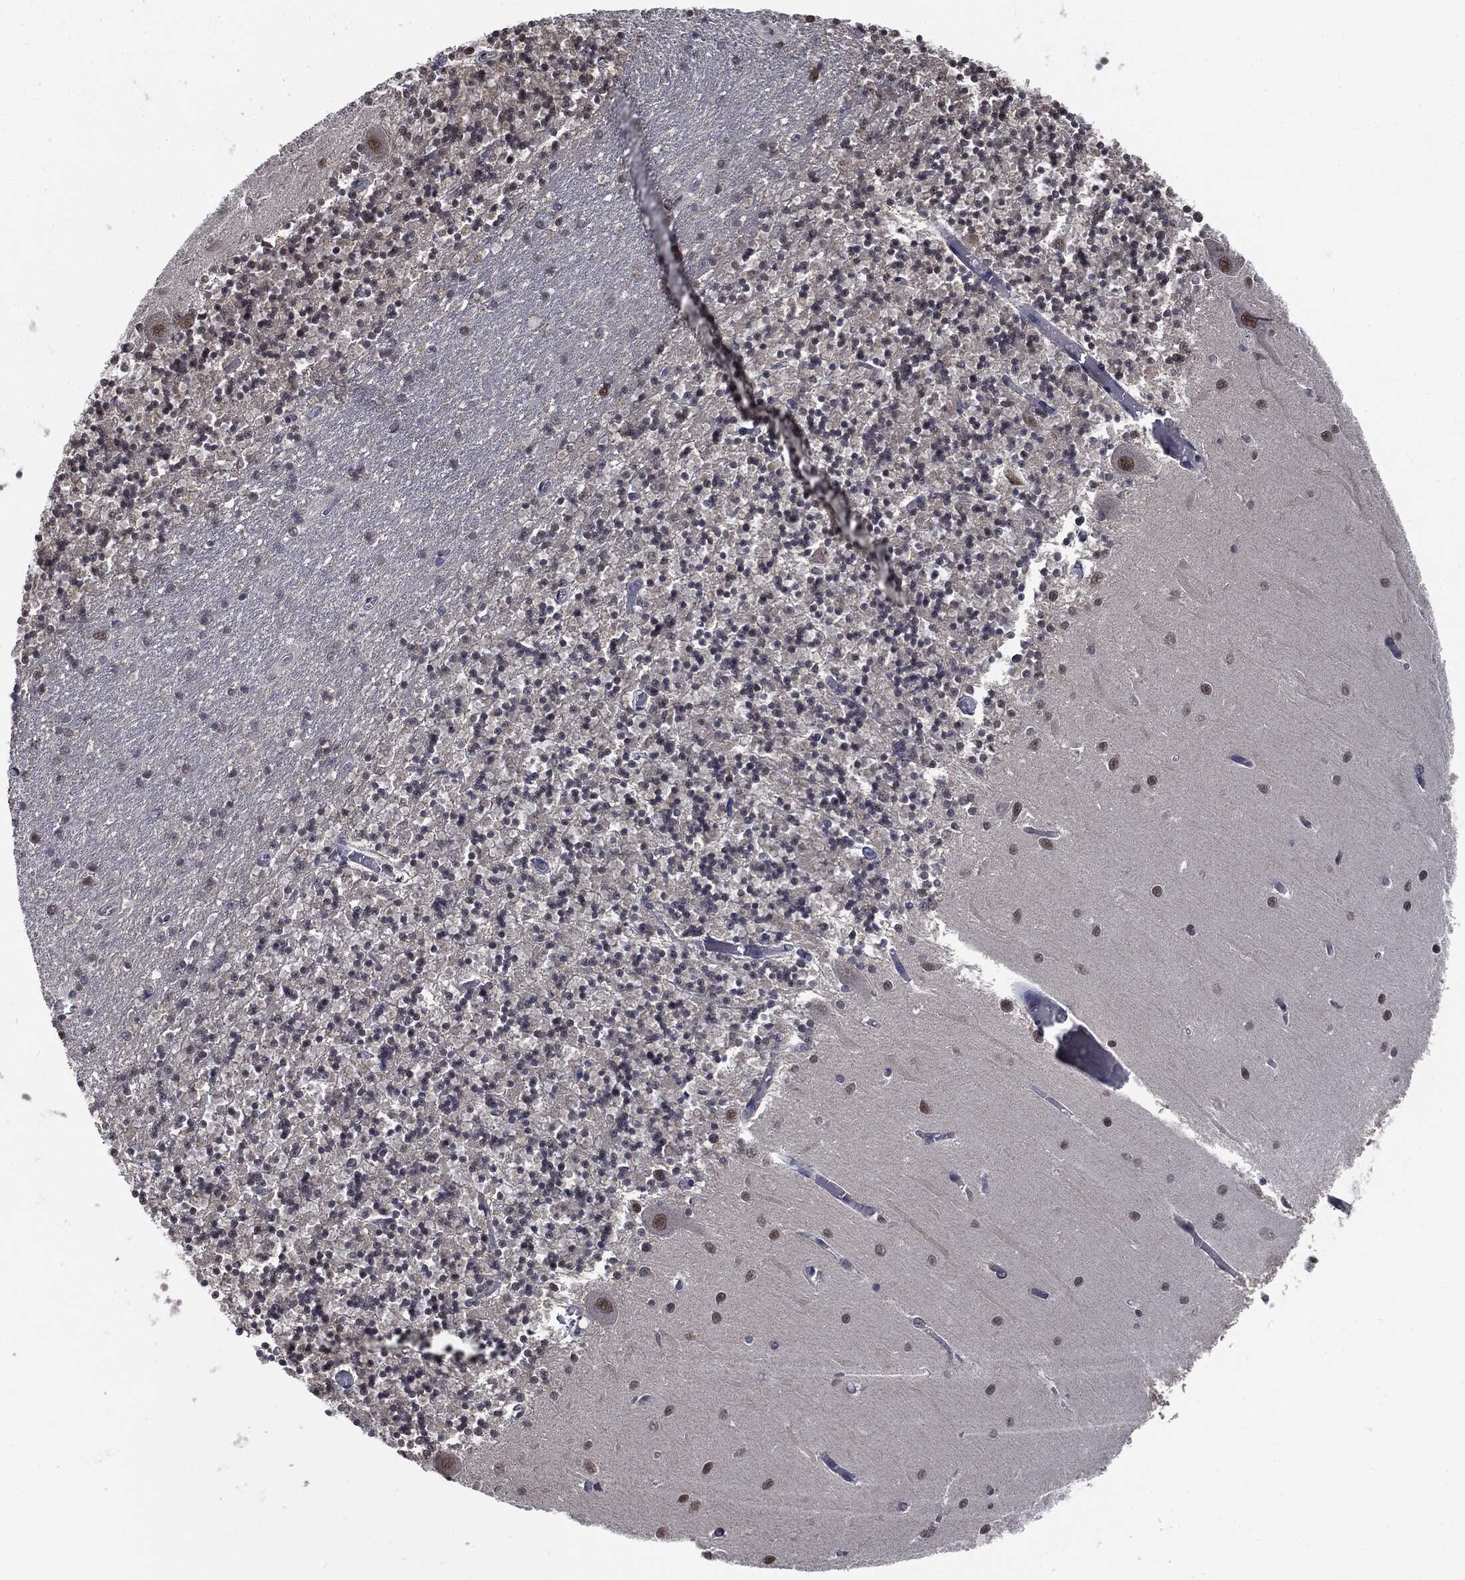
{"staining": {"intensity": "weak", "quantity": "<25%", "location": "nuclear"}, "tissue": "cerebellum", "cell_type": "Cells in granular layer", "image_type": "normal", "snomed": [{"axis": "morphology", "description": "Normal tissue, NOS"}, {"axis": "topography", "description": "Cerebellum"}], "caption": "Photomicrograph shows no protein expression in cells in granular layer of normal cerebellum. Nuclei are stained in blue.", "gene": "SHLD2", "patient": {"sex": "female", "age": 64}}